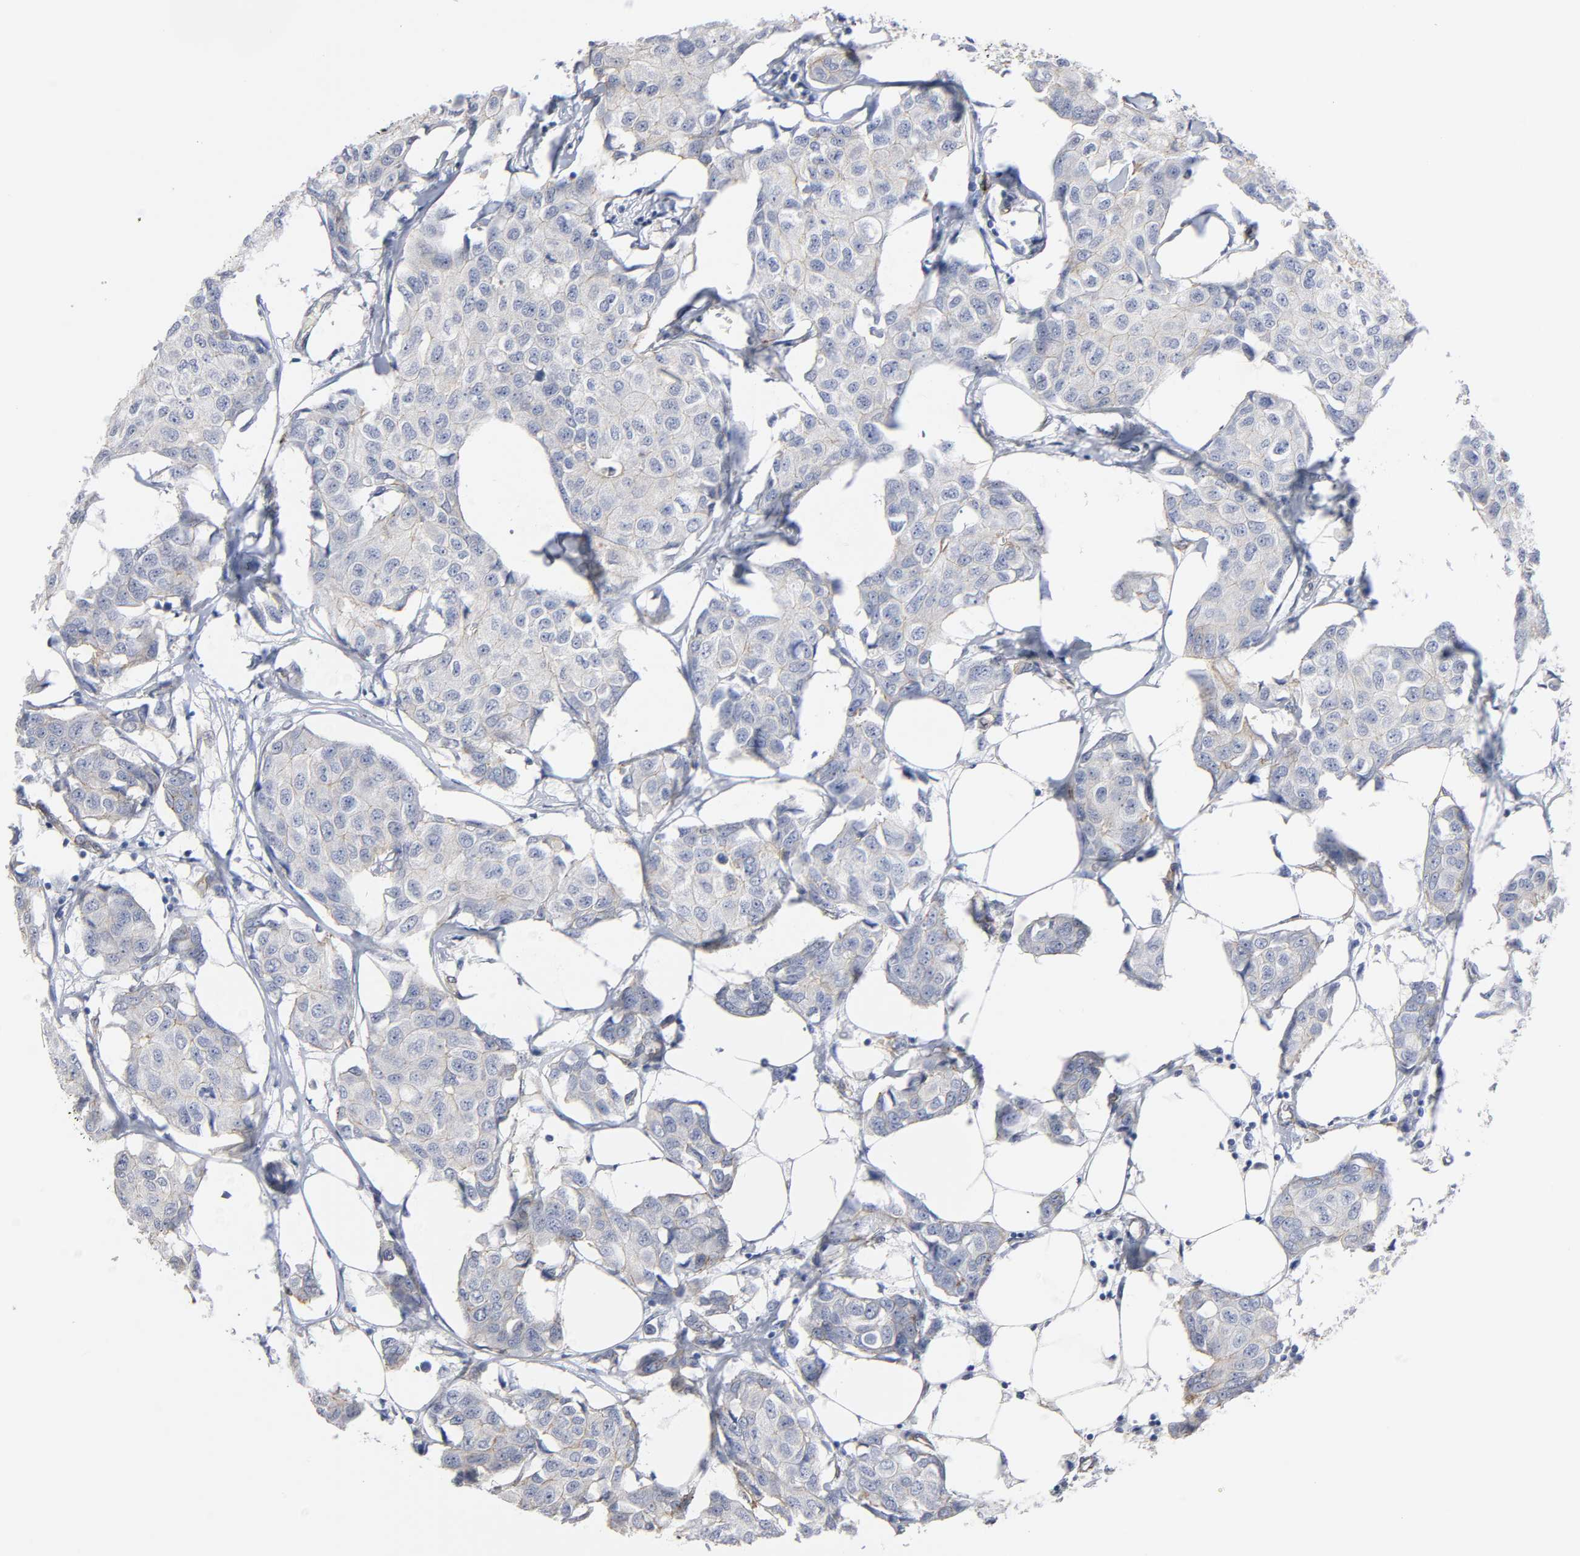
{"staining": {"intensity": "negative", "quantity": "none", "location": "none"}, "tissue": "breast cancer", "cell_type": "Tumor cells", "image_type": "cancer", "snomed": [{"axis": "morphology", "description": "Duct carcinoma"}, {"axis": "topography", "description": "Breast"}], "caption": "There is no significant positivity in tumor cells of invasive ductal carcinoma (breast).", "gene": "SPTAN1", "patient": {"sex": "female", "age": 80}}